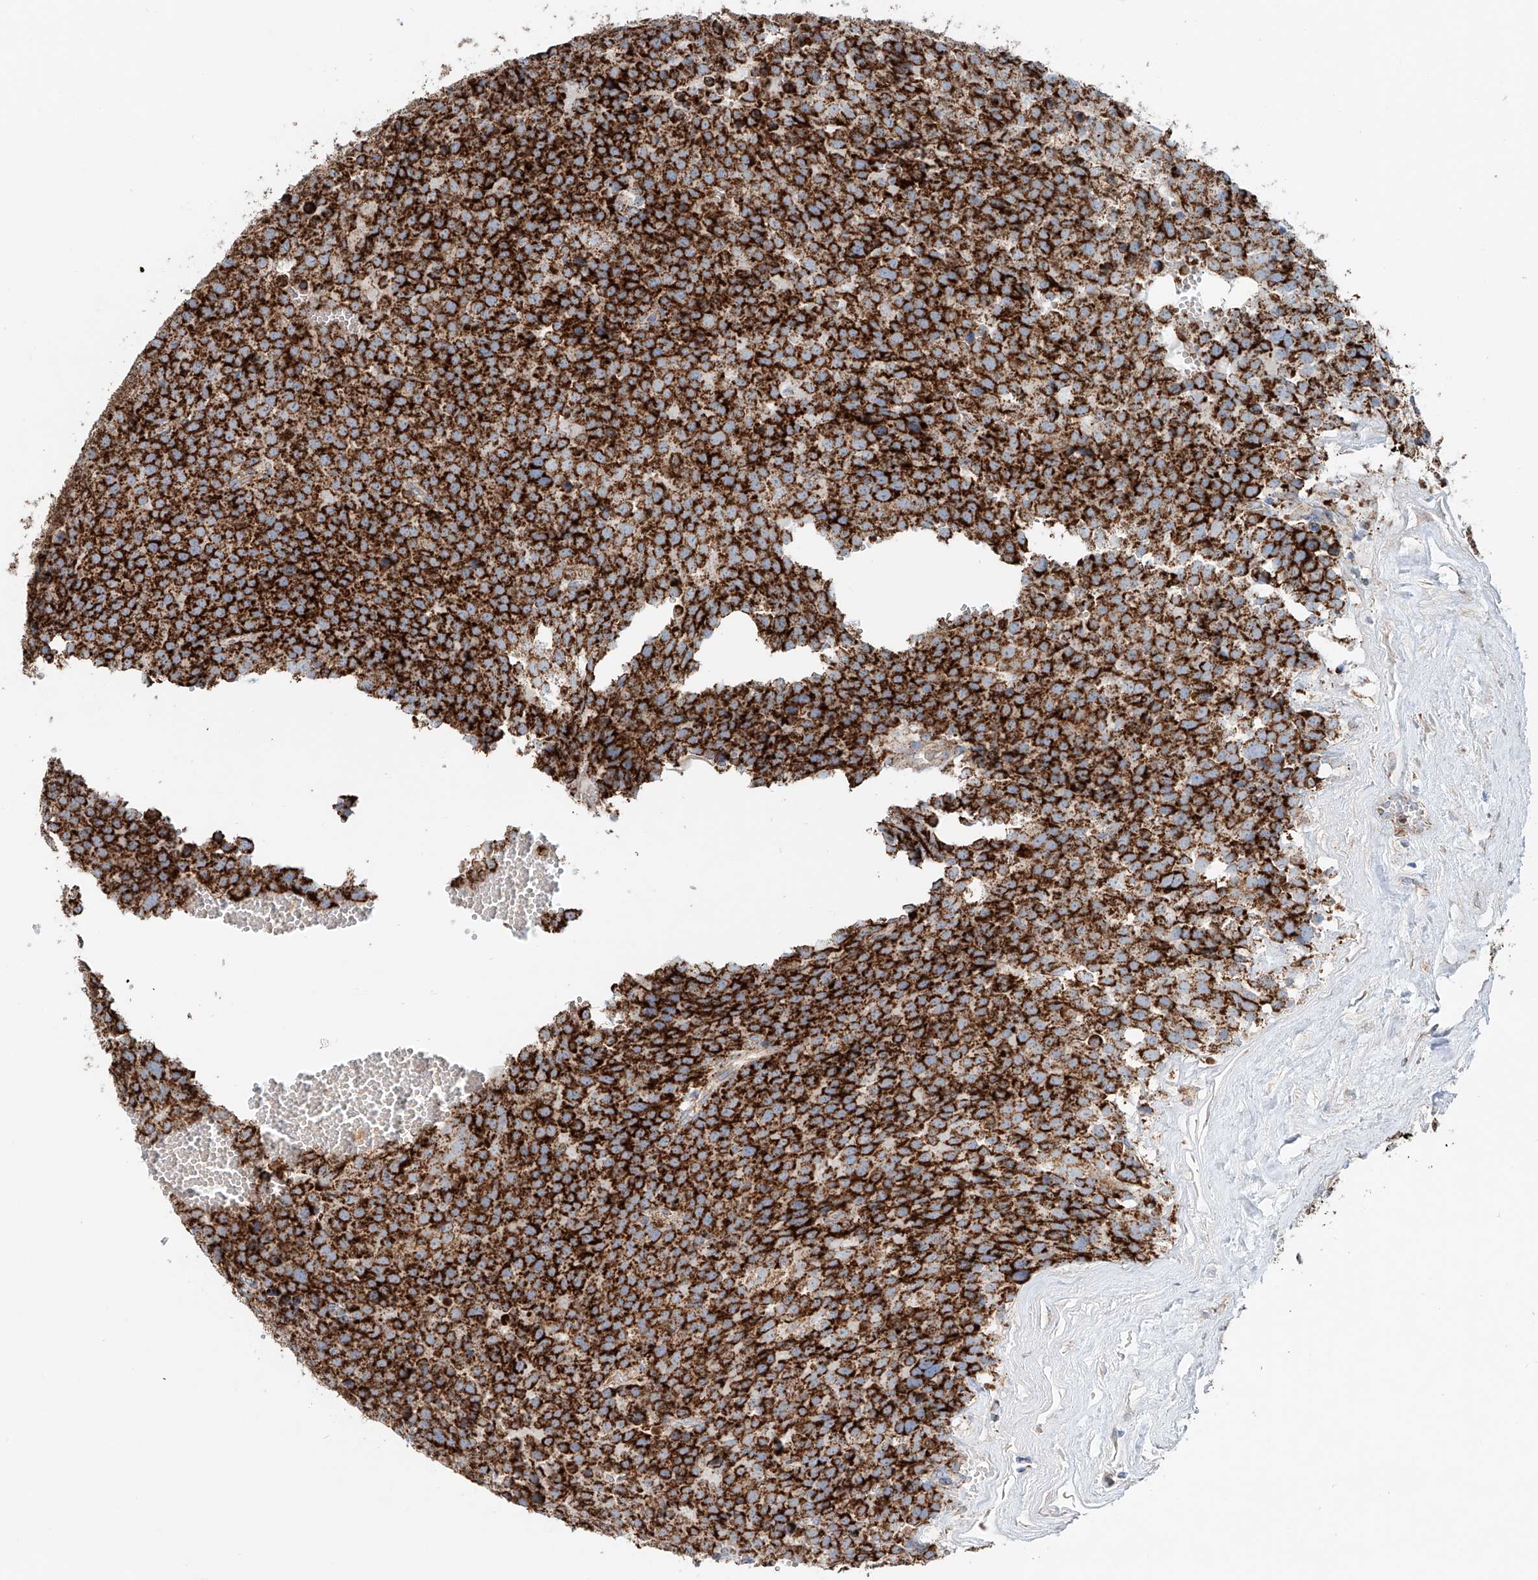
{"staining": {"intensity": "strong", "quantity": ">75%", "location": "cytoplasmic/membranous"}, "tissue": "testis cancer", "cell_type": "Tumor cells", "image_type": "cancer", "snomed": [{"axis": "morphology", "description": "Seminoma, NOS"}, {"axis": "topography", "description": "Testis"}], "caption": "Testis cancer (seminoma) stained for a protein (brown) demonstrates strong cytoplasmic/membranous positive expression in about >75% of tumor cells.", "gene": "CARD10", "patient": {"sex": "male", "age": 71}}